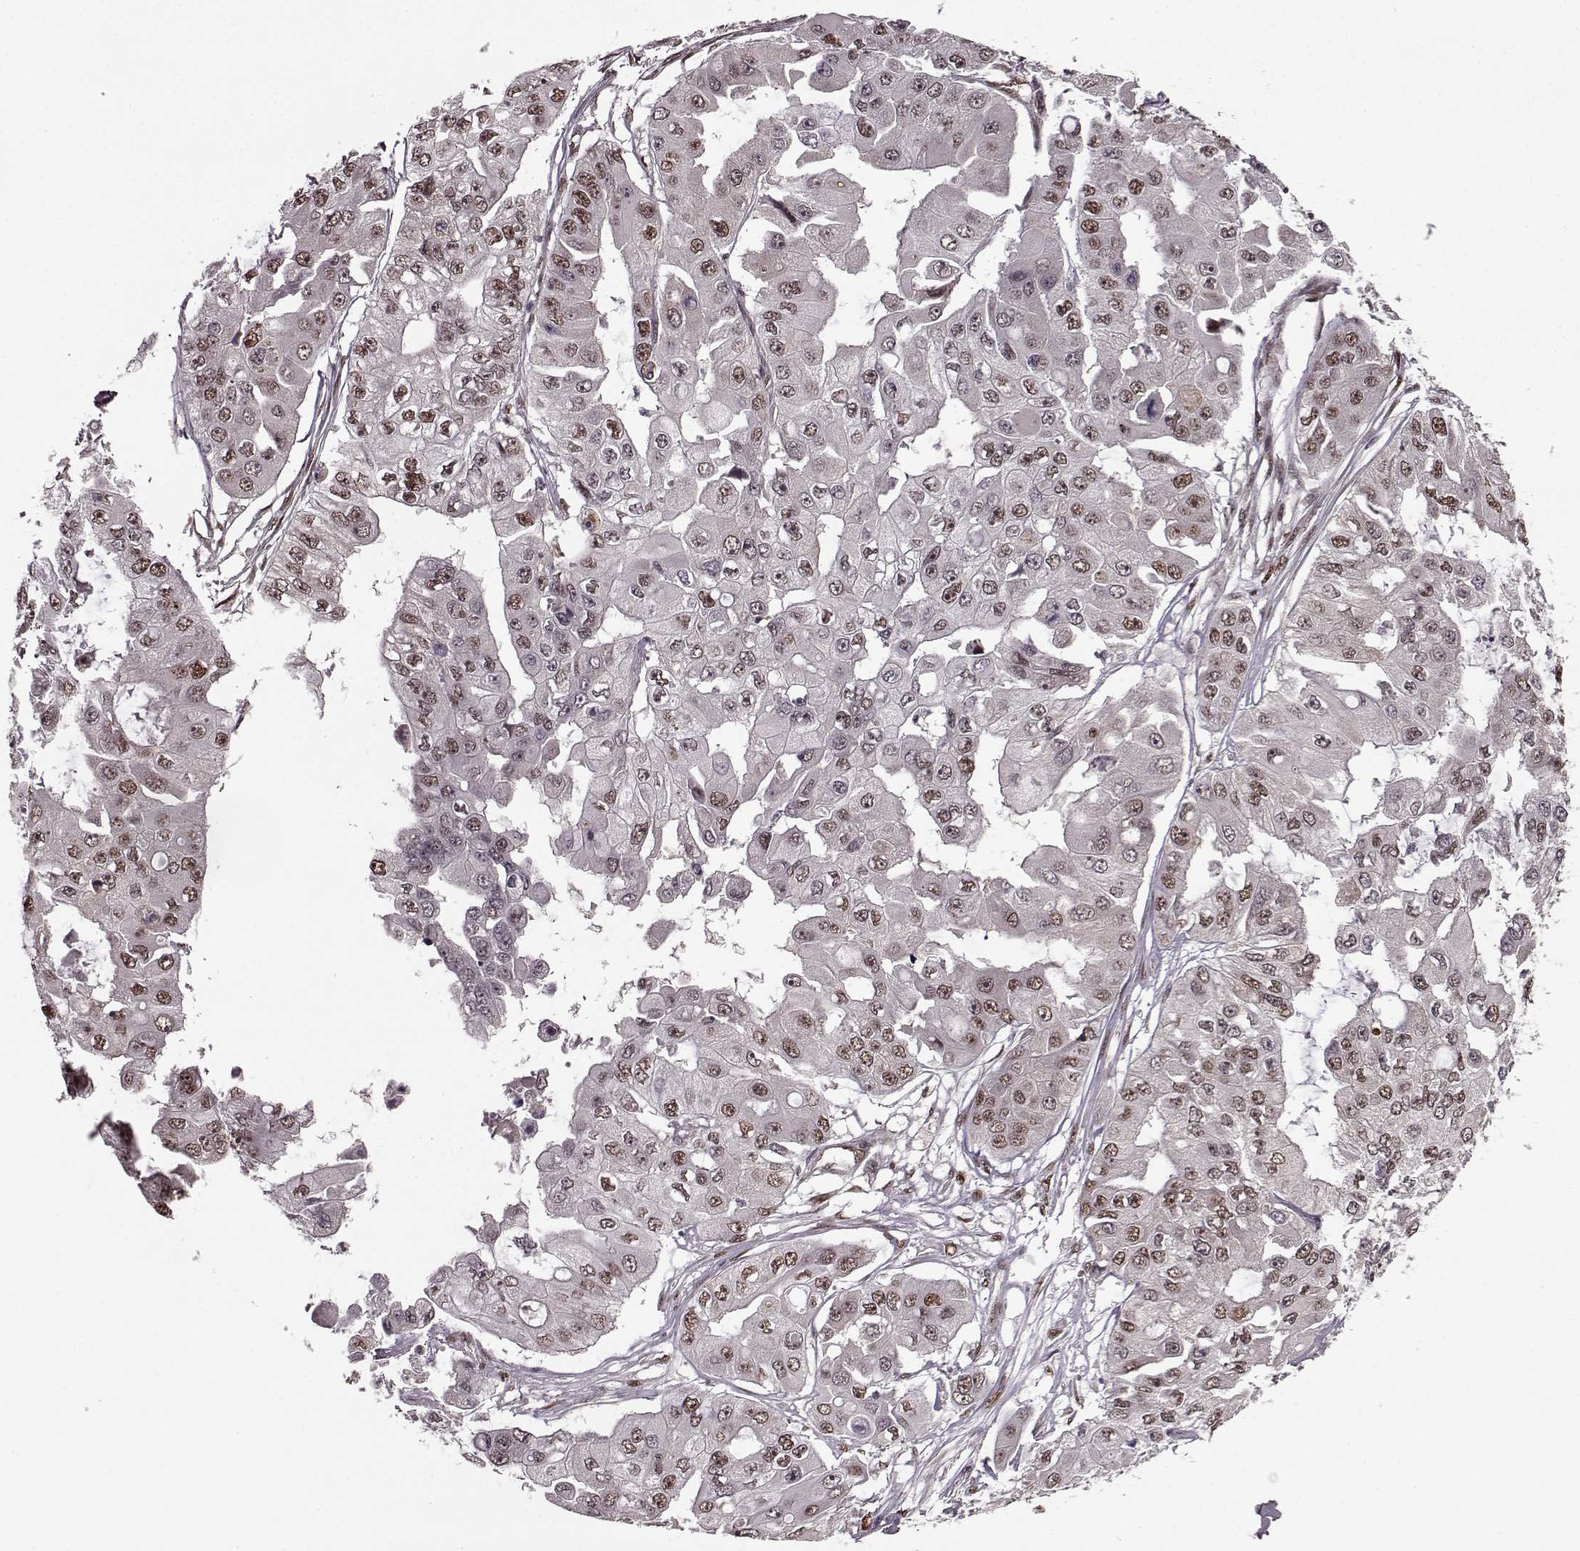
{"staining": {"intensity": "moderate", "quantity": "25%-75%", "location": "nuclear"}, "tissue": "ovarian cancer", "cell_type": "Tumor cells", "image_type": "cancer", "snomed": [{"axis": "morphology", "description": "Cystadenocarcinoma, serous, NOS"}, {"axis": "topography", "description": "Ovary"}], "caption": "Ovarian cancer tissue exhibits moderate nuclear expression in about 25%-75% of tumor cells, visualized by immunohistochemistry.", "gene": "FTO", "patient": {"sex": "female", "age": 56}}